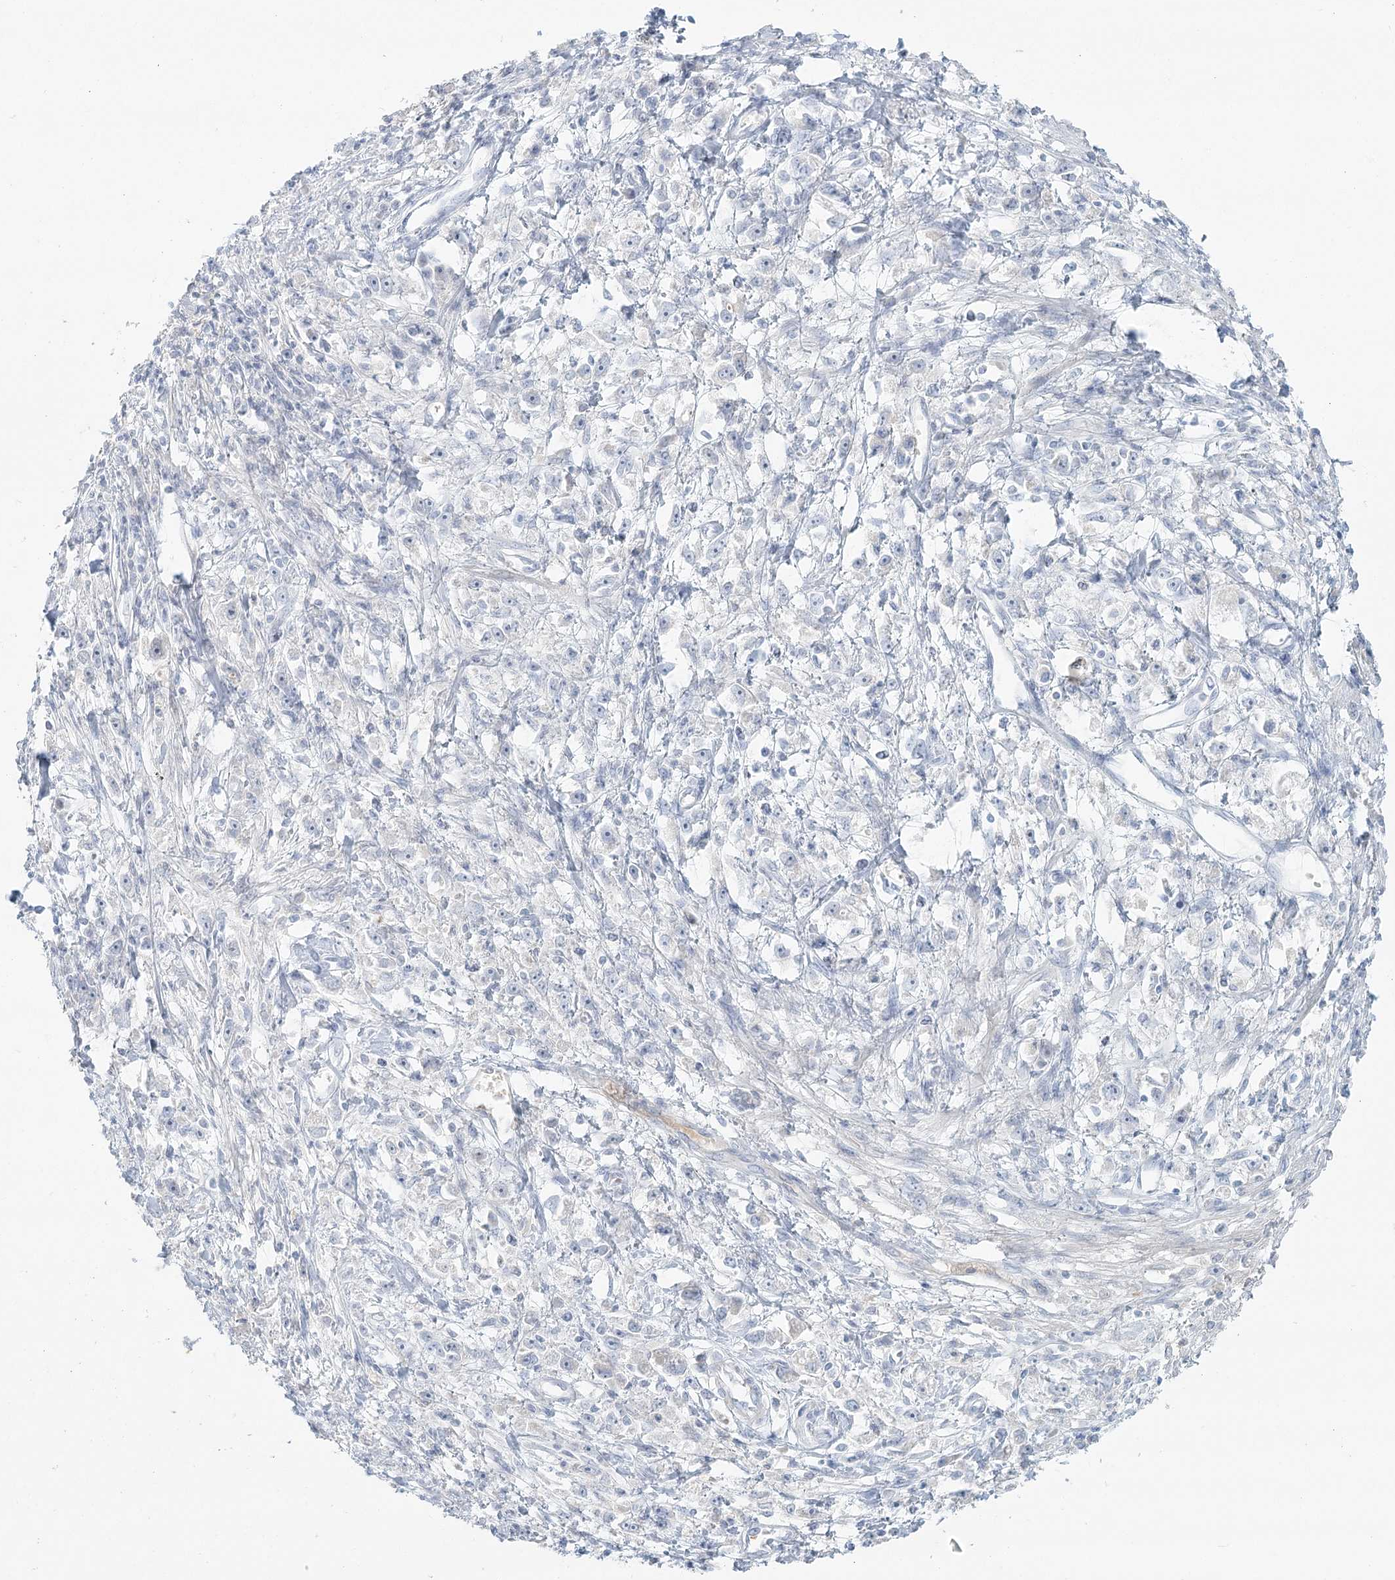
{"staining": {"intensity": "negative", "quantity": "none", "location": "none"}, "tissue": "stomach cancer", "cell_type": "Tumor cells", "image_type": "cancer", "snomed": [{"axis": "morphology", "description": "Adenocarcinoma, NOS"}, {"axis": "topography", "description": "Stomach"}], "caption": "Immunohistochemistry of stomach cancer shows no positivity in tumor cells. The staining was performed using DAB to visualize the protein expression in brown, while the nuclei were stained in blue with hematoxylin (Magnification: 20x).", "gene": "DMGDH", "patient": {"sex": "female", "age": 59}}